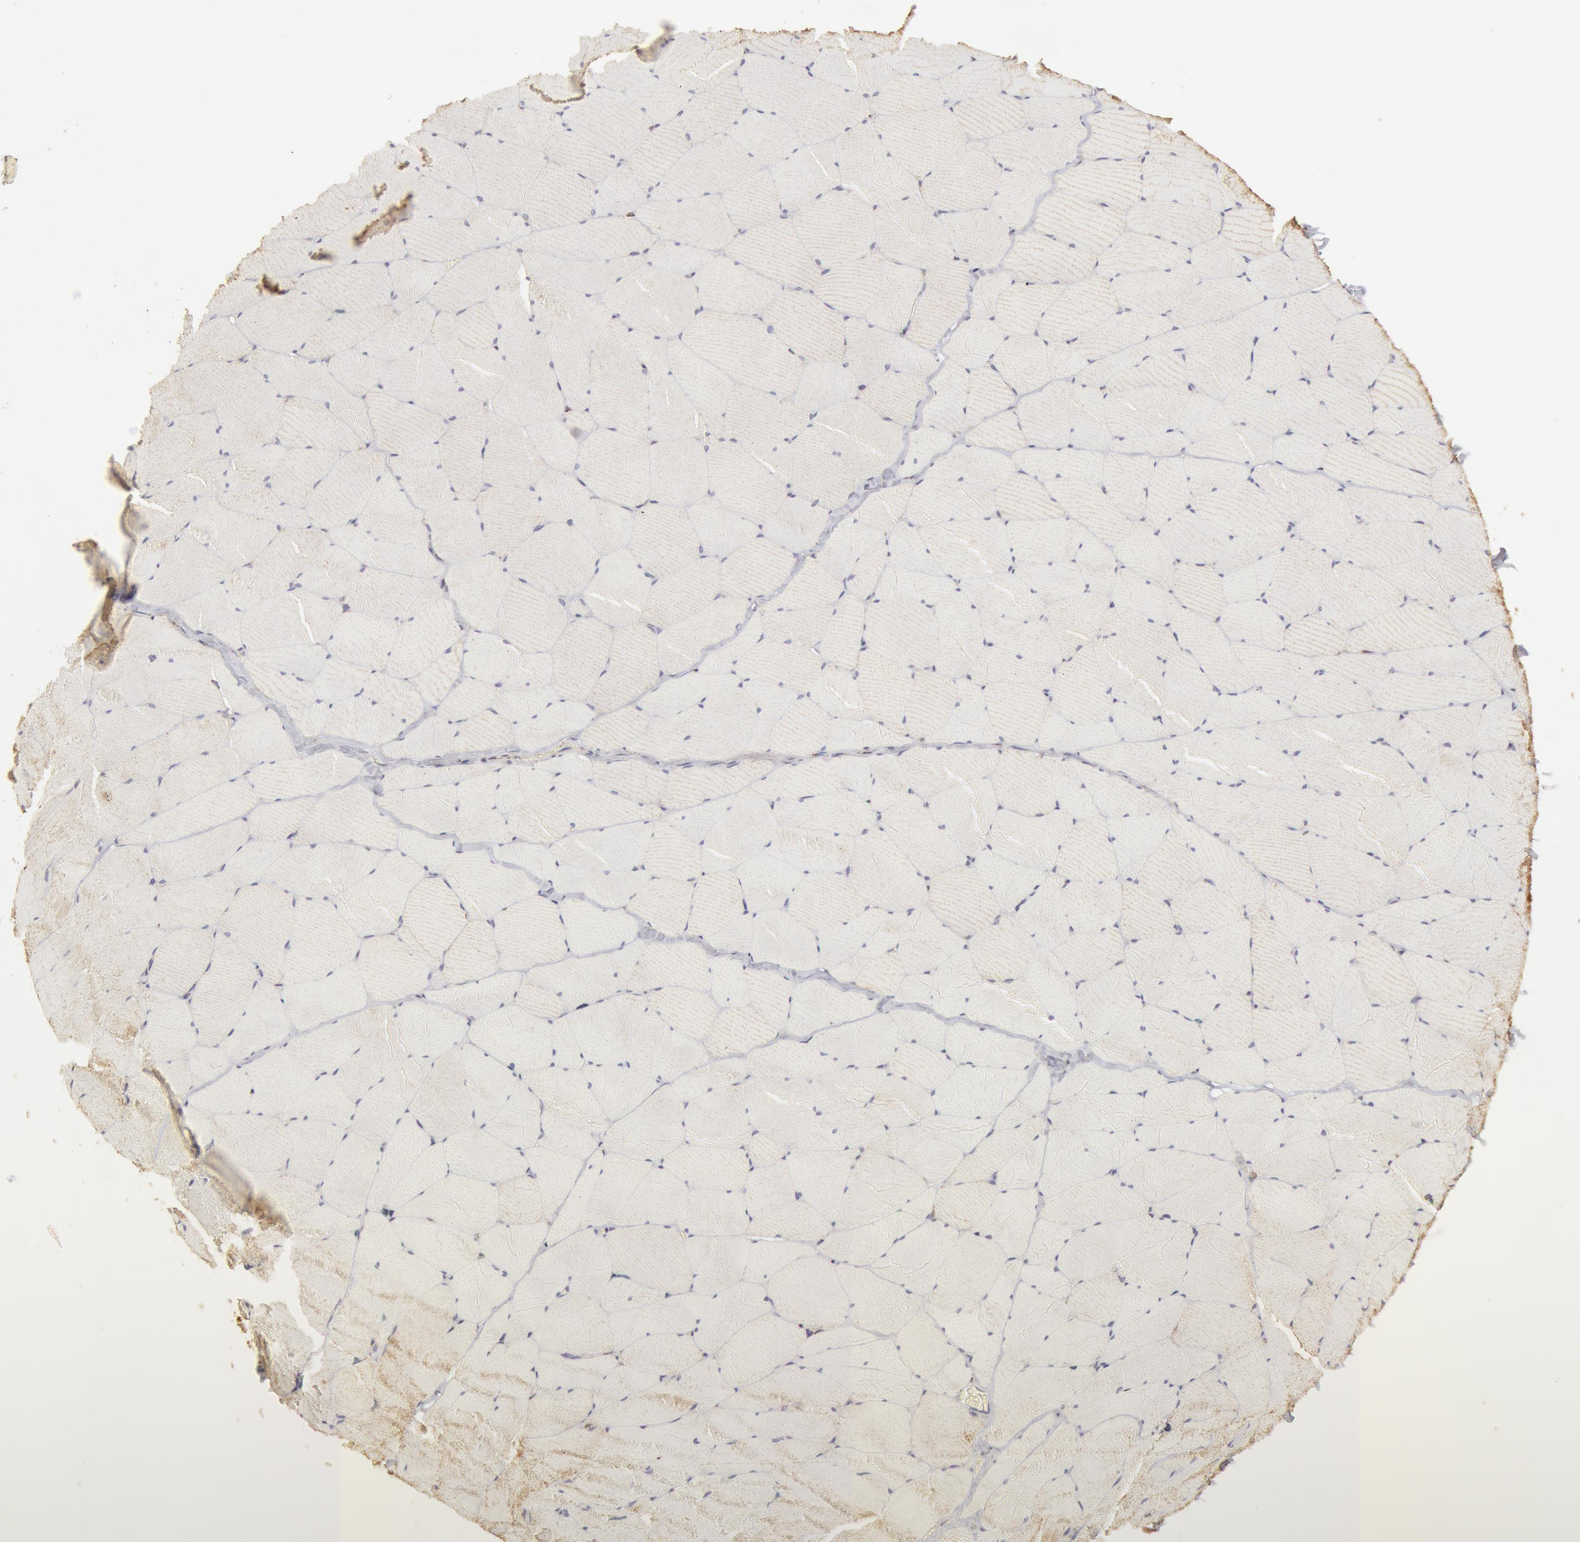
{"staining": {"intensity": "negative", "quantity": "none", "location": "none"}, "tissue": "skeletal muscle", "cell_type": "Myocytes", "image_type": "normal", "snomed": [{"axis": "morphology", "description": "Normal tissue, NOS"}, {"axis": "topography", "description": "Skeletal muscle"}, {"axis": "topography", "description": "Salivary gland"}], "caption": "Myocytes are negative for protein expression in normal human skeletal muscle. Nuclei are stained in blue.", "gene": "ATP5F1B", "patient": {"sex": "male", "age": 62}}